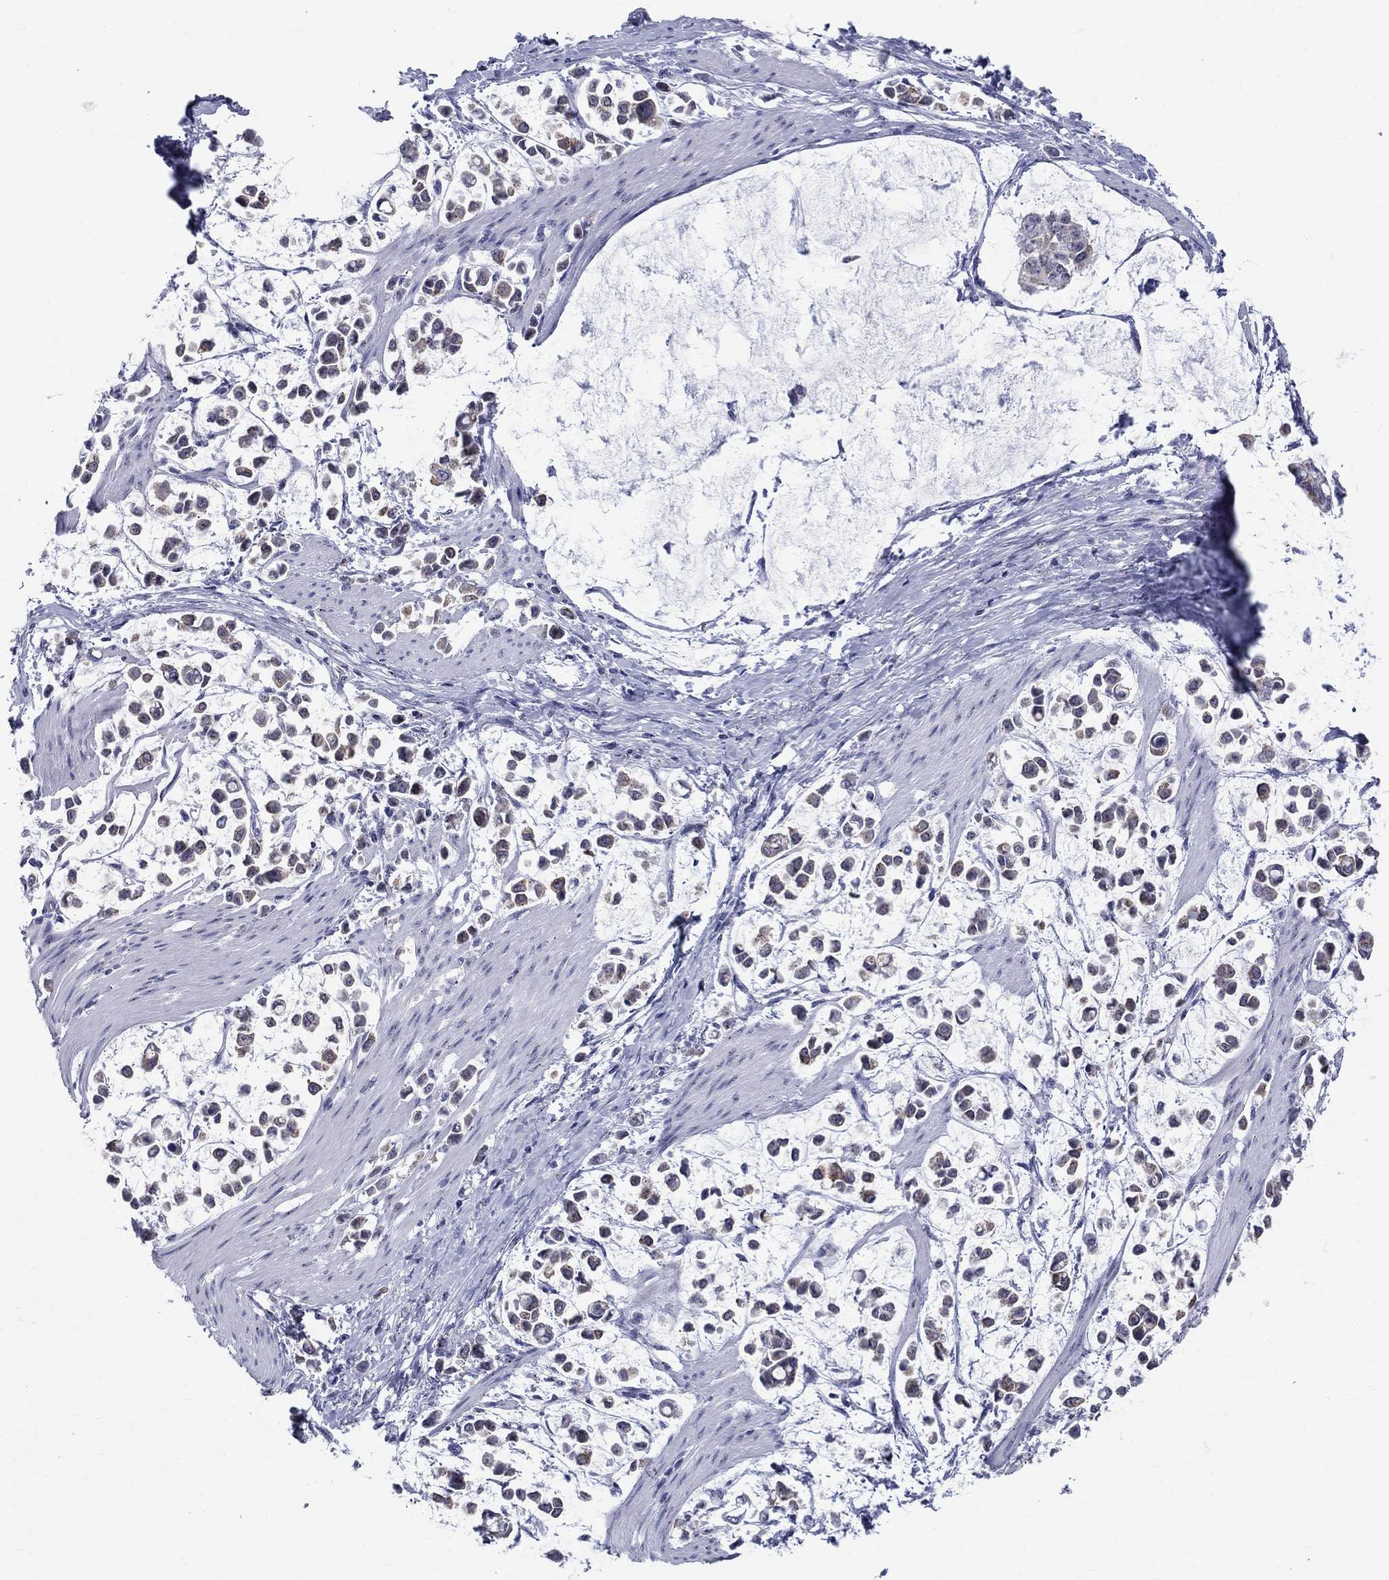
{"staining": {"intensity": "negative", "quantity": "none", "location": "none"}, "tissue": "stomach cancer", "cell_type": "Tumor cells", "image_type": "cancer", "snomed": [{"axis": "morphology", "description": "Adenocarcinoma, NOS"}, {"axis": "topography", "description": "Stomach"}], "caption": "DAB immunohistochemical staining of stomach cancer demonstrates no significant staining in tumor cells.", "gene": "CEP43", "patient": {"sex": "male", "age": 82}}